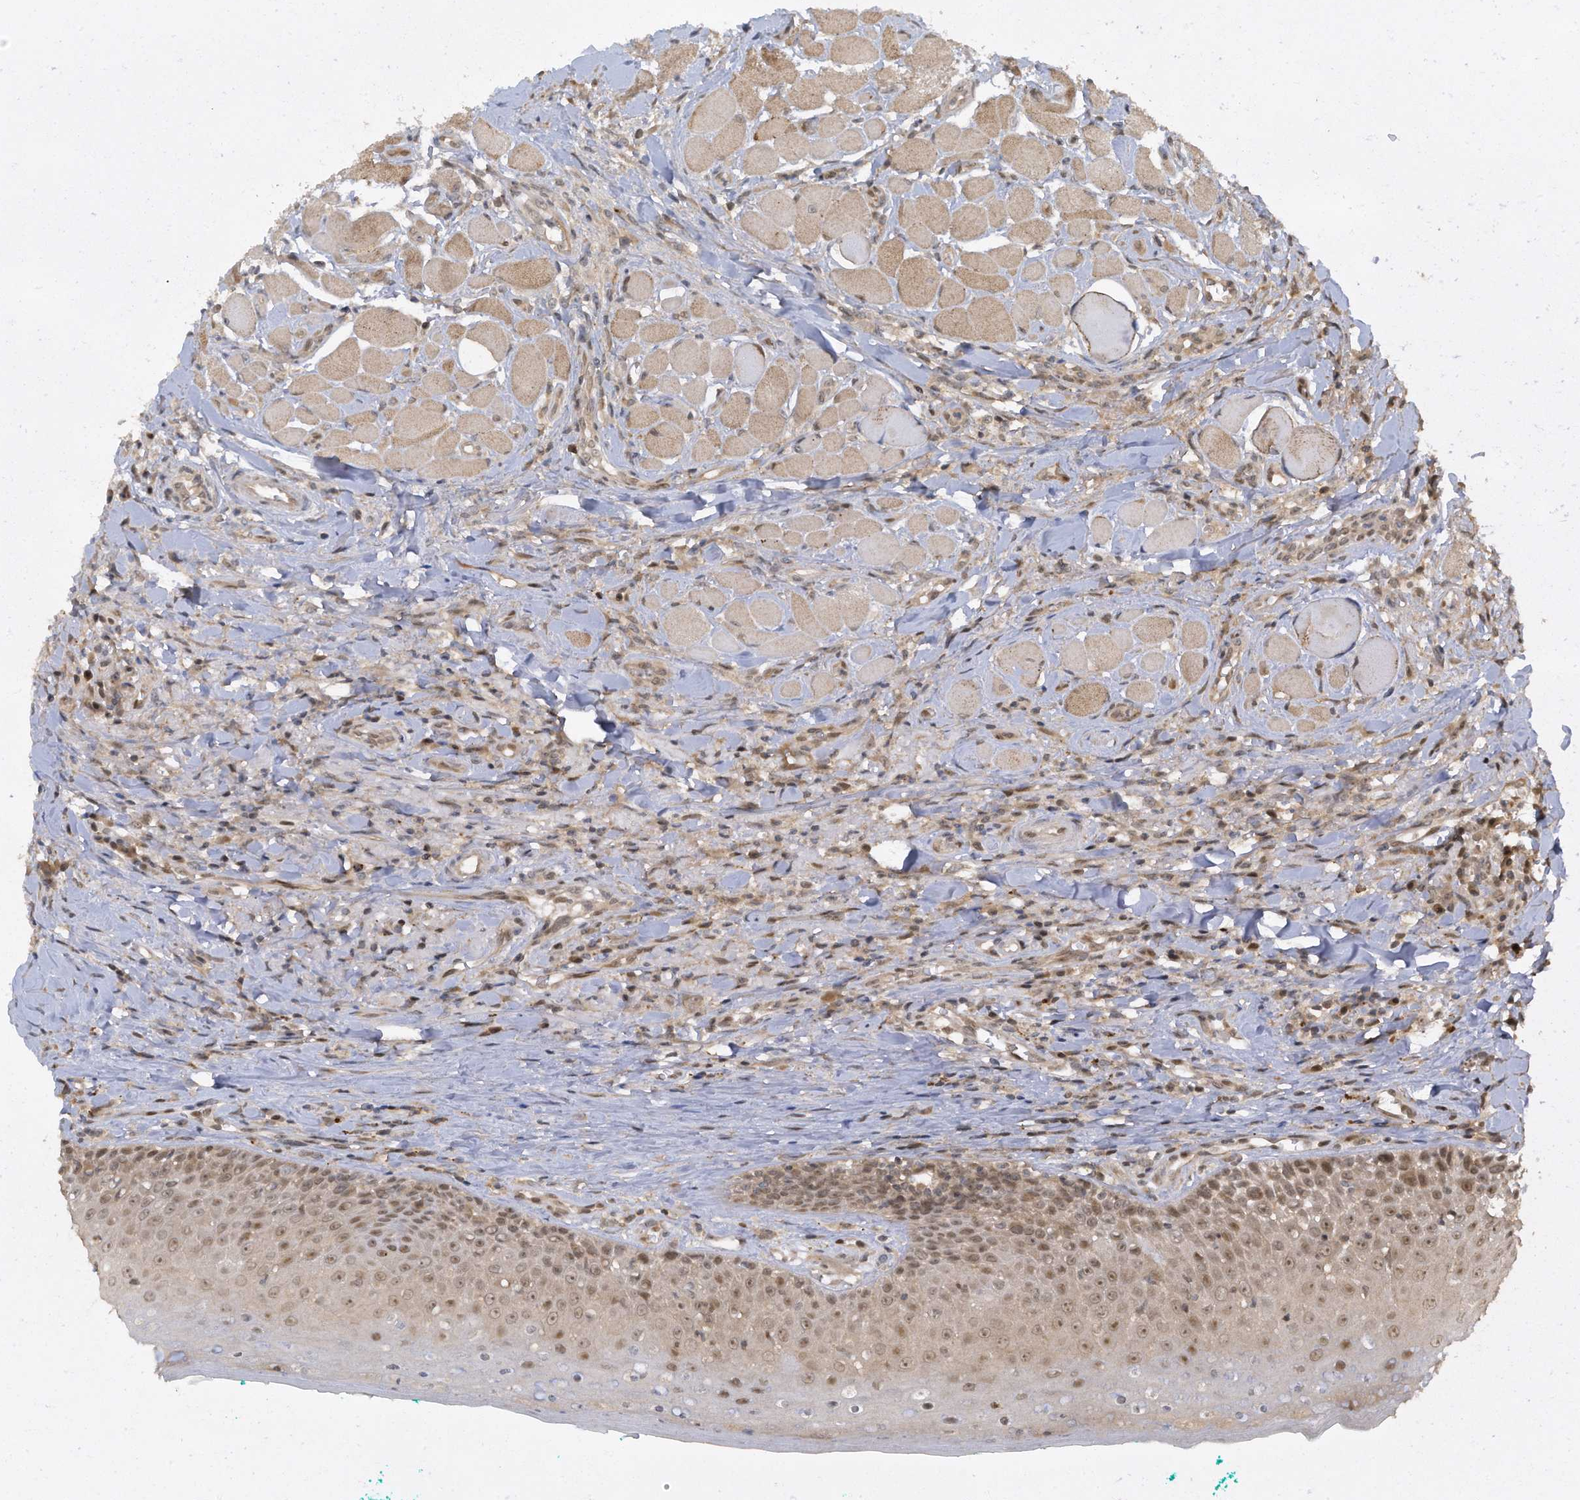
{"staining": {"intensity": "moderate", "quantity": ">75%", "location": "nuclear"}, "tissue": "oral mucosa", "cell_type": "Squamous epithelial cells", "image_type": "normal", "snomed": [{"axis": "morphology", "description": "Normal tissue, NOS"}, {"axis": "topography", "description": "Oral tissue"}], "caption": "Brown immunohistochemical staining in normal oral mucosa demonstrates moderate nuclear positivity in about >75% of squamous epithelial cells. Immunohistochemistry (ihc) stains the protein of interest in brown and the nuclei are stained blue.", "gene": "TXNDC9", "patient": {"sex": "female", "age": 70}}